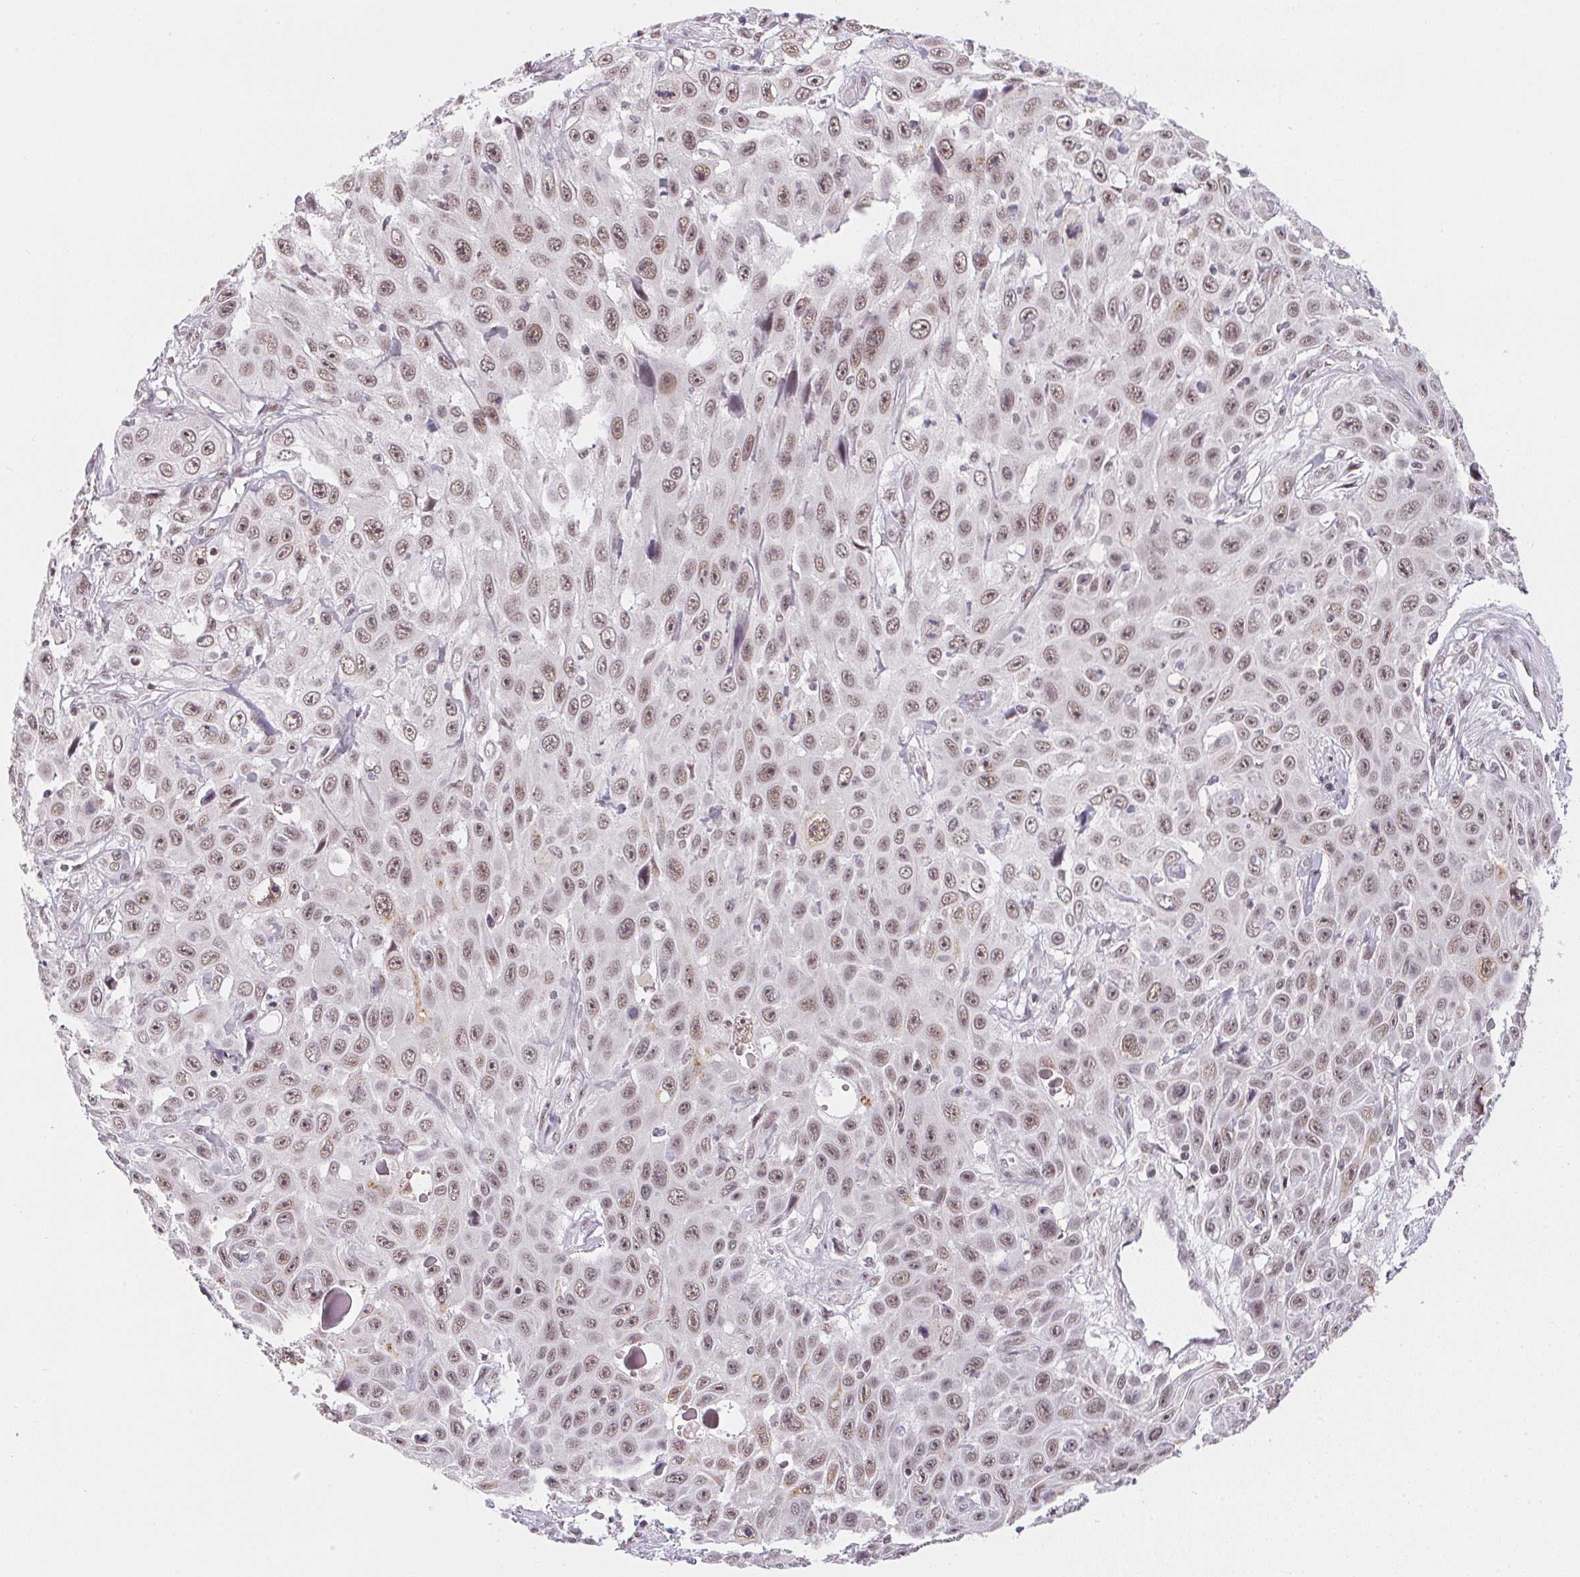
{"staining": {"intensity": "moderate", "quantity": ">75%", "location": "nuclear"}, "tissue": "skin cancer", "cell_type": "Tumor cells", "image_type": "cancer", "snomed": [{"axis": "morphology", "description": "Squamous cell carcinoma, NOS"}, {"axis": "topography", "description": "Skin"}], "caption": "DAB (3,3'-diaminobenzidine) immunohistochemical staining of squamous cell carcinoma (skin) displays moderate nuclear protein staining in approximately >75% of tumor cells.", "gene": "SRSF7", "patient": {"sex": "male", "age": 82}}